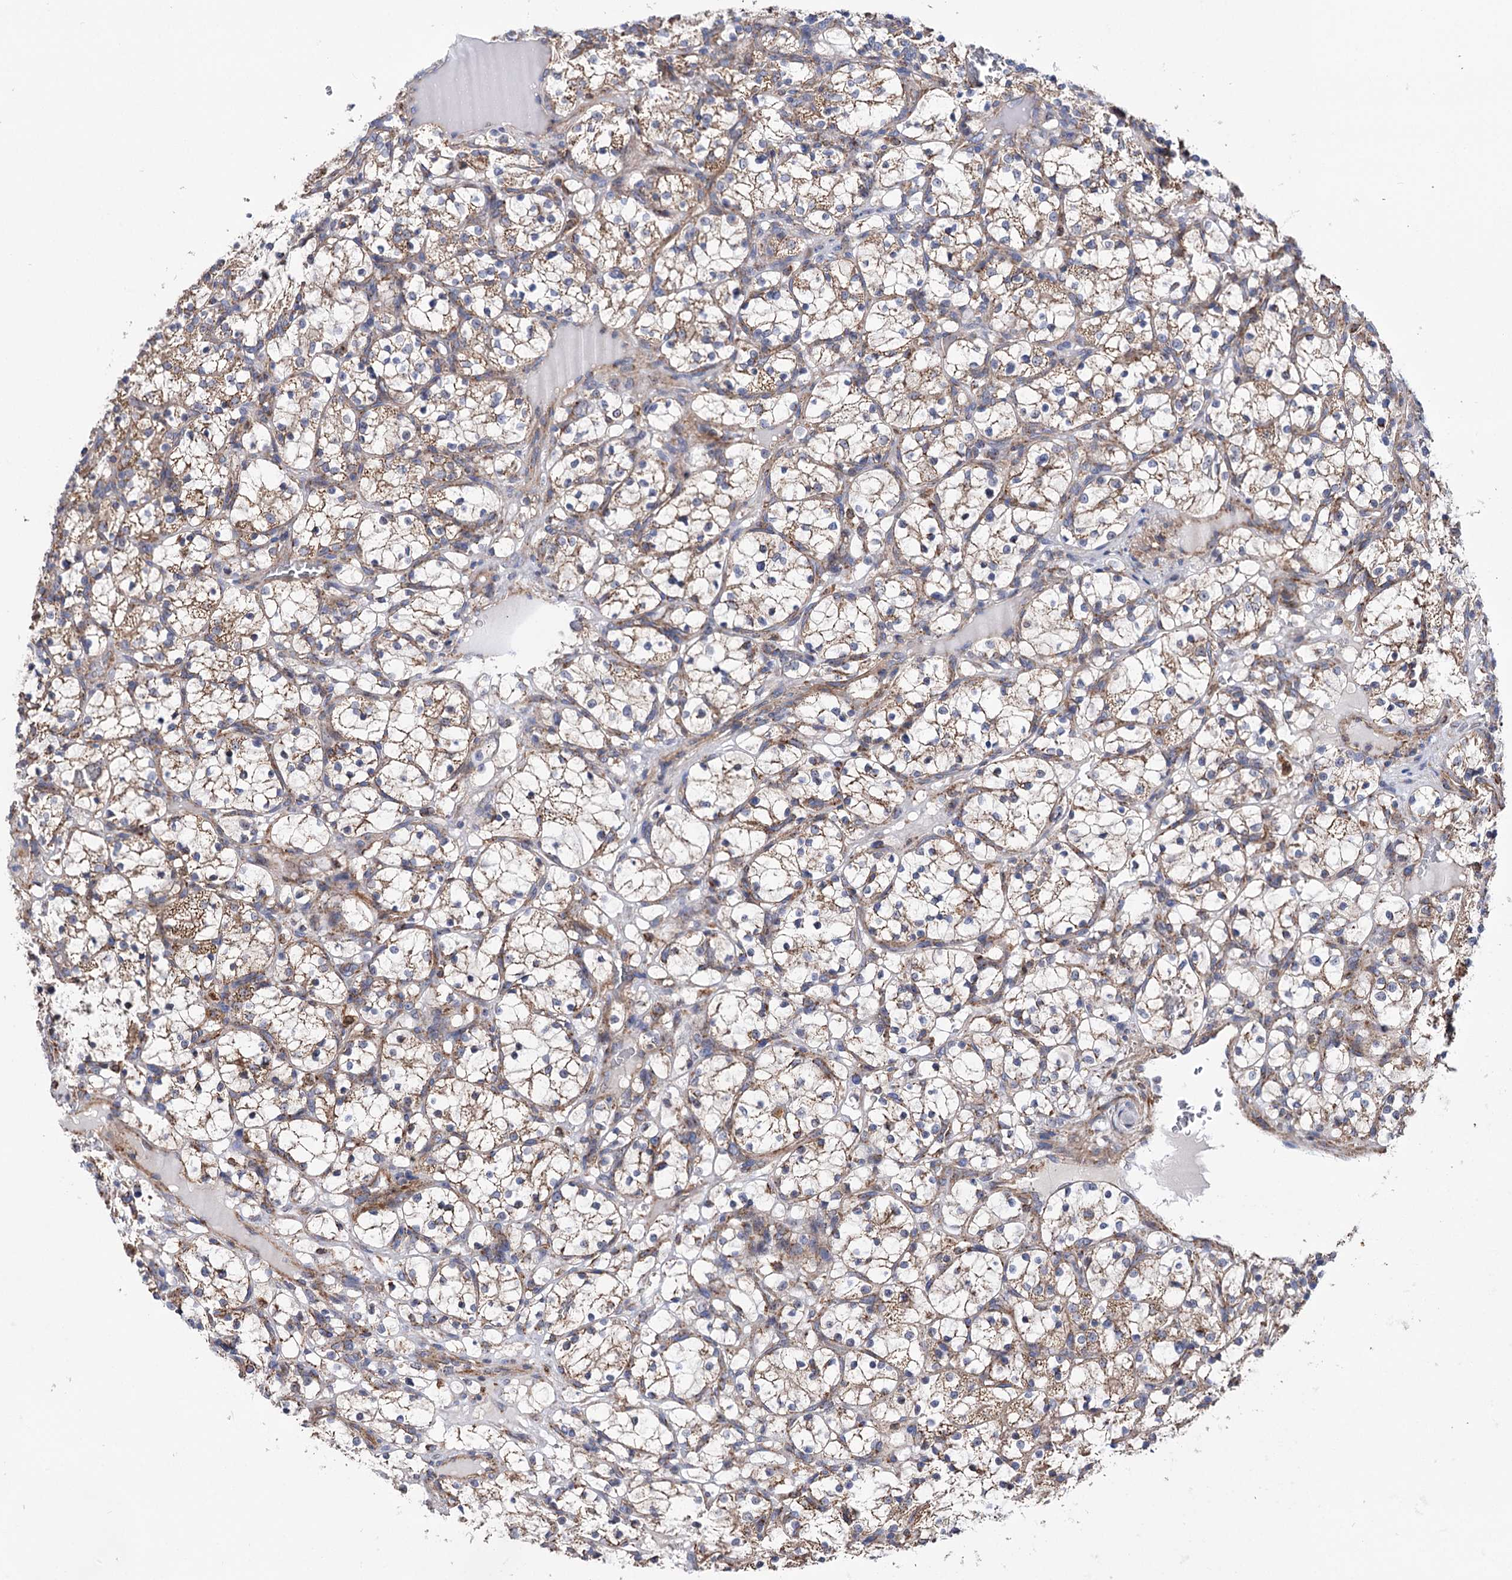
{"staining": {"intensity": "moderate", "quantity": "25%-75%", "location": "cytoplasmic/membranous"}, "tissue": "renal cancer", "cell_type": "Tumor cells", "image_type": "cancer", "snomed": [{"axis": "morphology", "description": "Adenocarcinoma, NOS"}, {"axis": "topography", "description": "Kidney"}], "caption": "Renal adenocarcinoma stained for a protein (brown) reveals moderate cytoplasmic/membranous positive positivity in about 25%-75% of tumor cells.", "gene": "SUCLA2", "patient": {"sex": "female", "age": 69}}